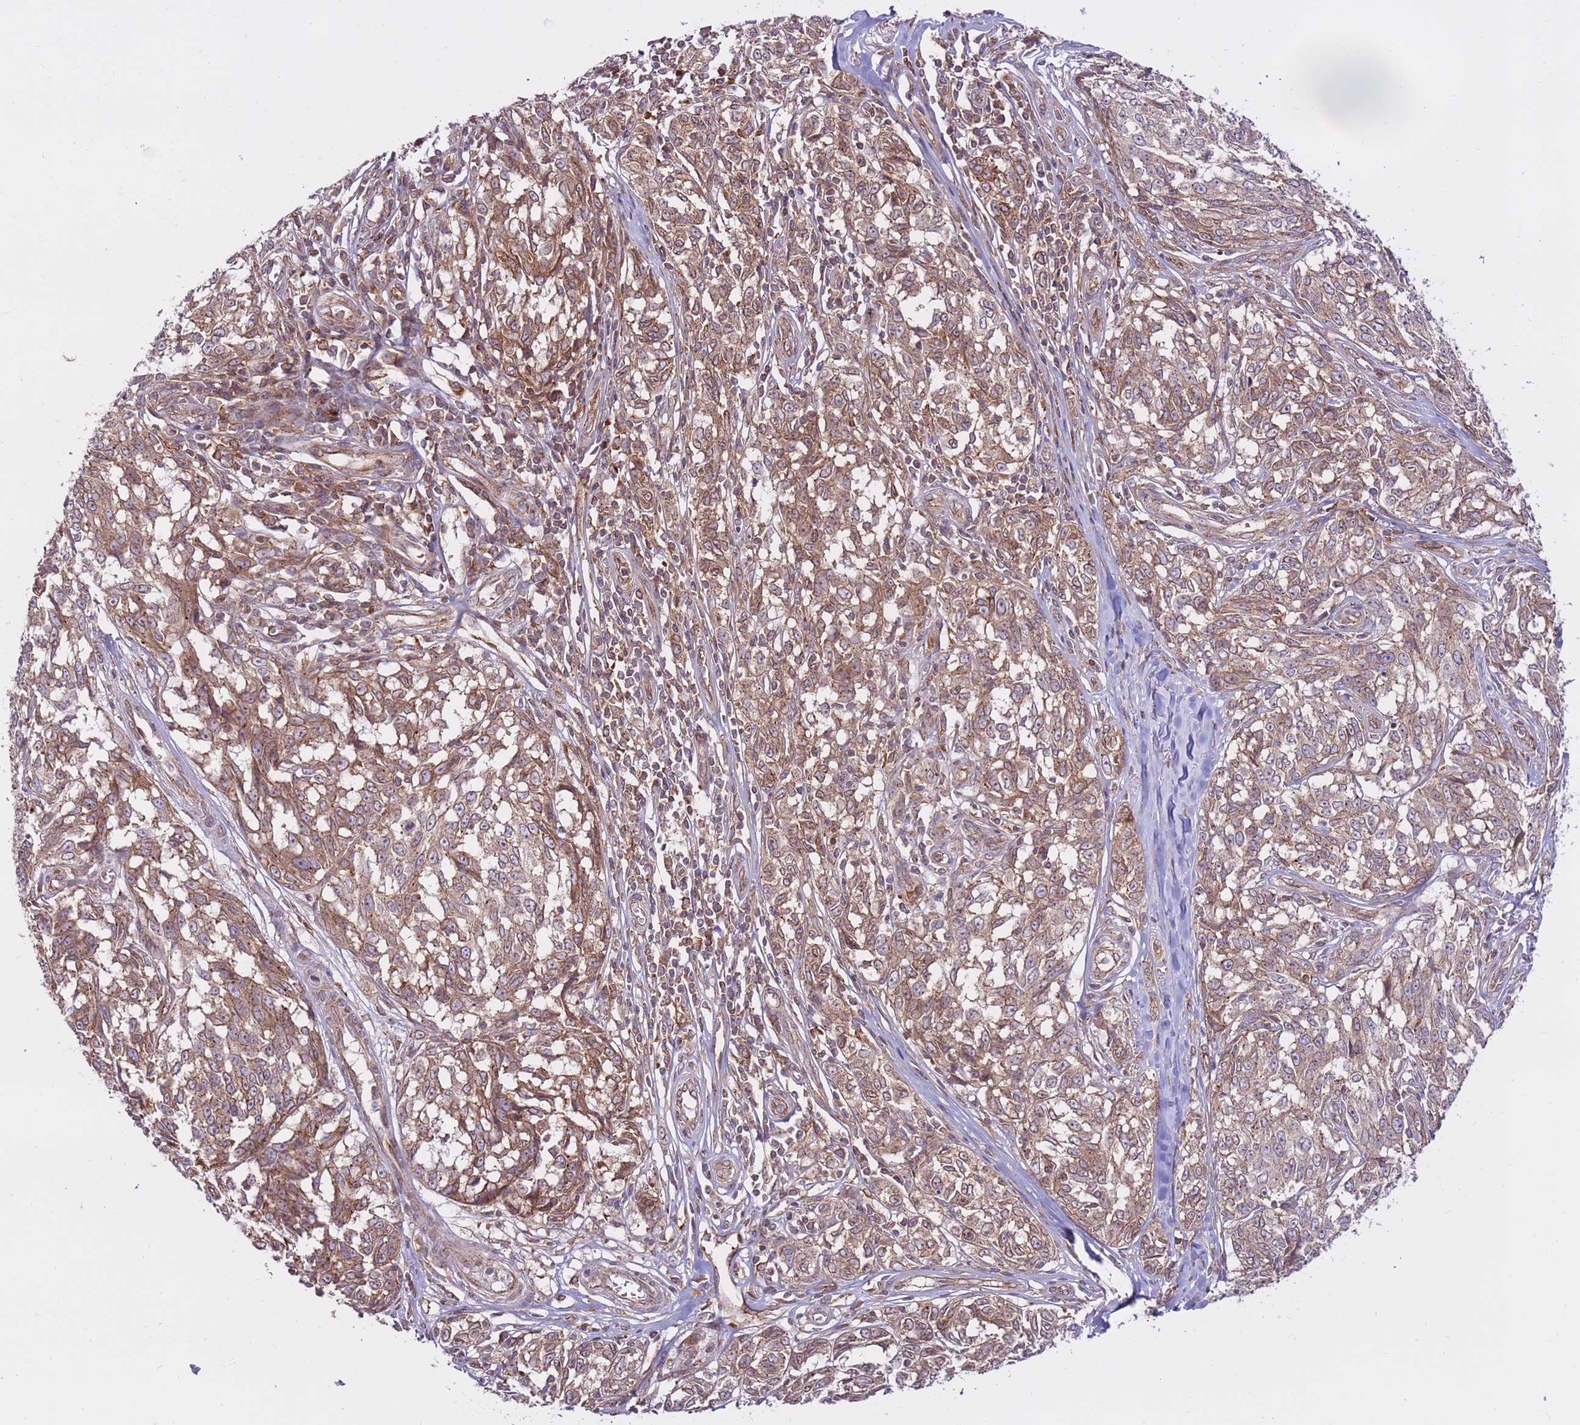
{"staining": {"intensity": "moderate", "quantity": ">75%", "location": "cytoplasmic/membranous"}, "tissue": "melanoma", "cell_type": "Tumor cells", "image_type": "cancer", "snomed": [{"axis": "morphology", "description": "Malignant melanoma, NOS"}, {"axis": "topography", "description": "Skin"}], "caption": "Brown immunohistochemical staining in human malignant melanoma demonstrates moderate cytoplasmic/membranous staining in approximately >75% of tumor cells.", "gene": "DDX19B", "patient": {"sex": "female", "age": 64}}